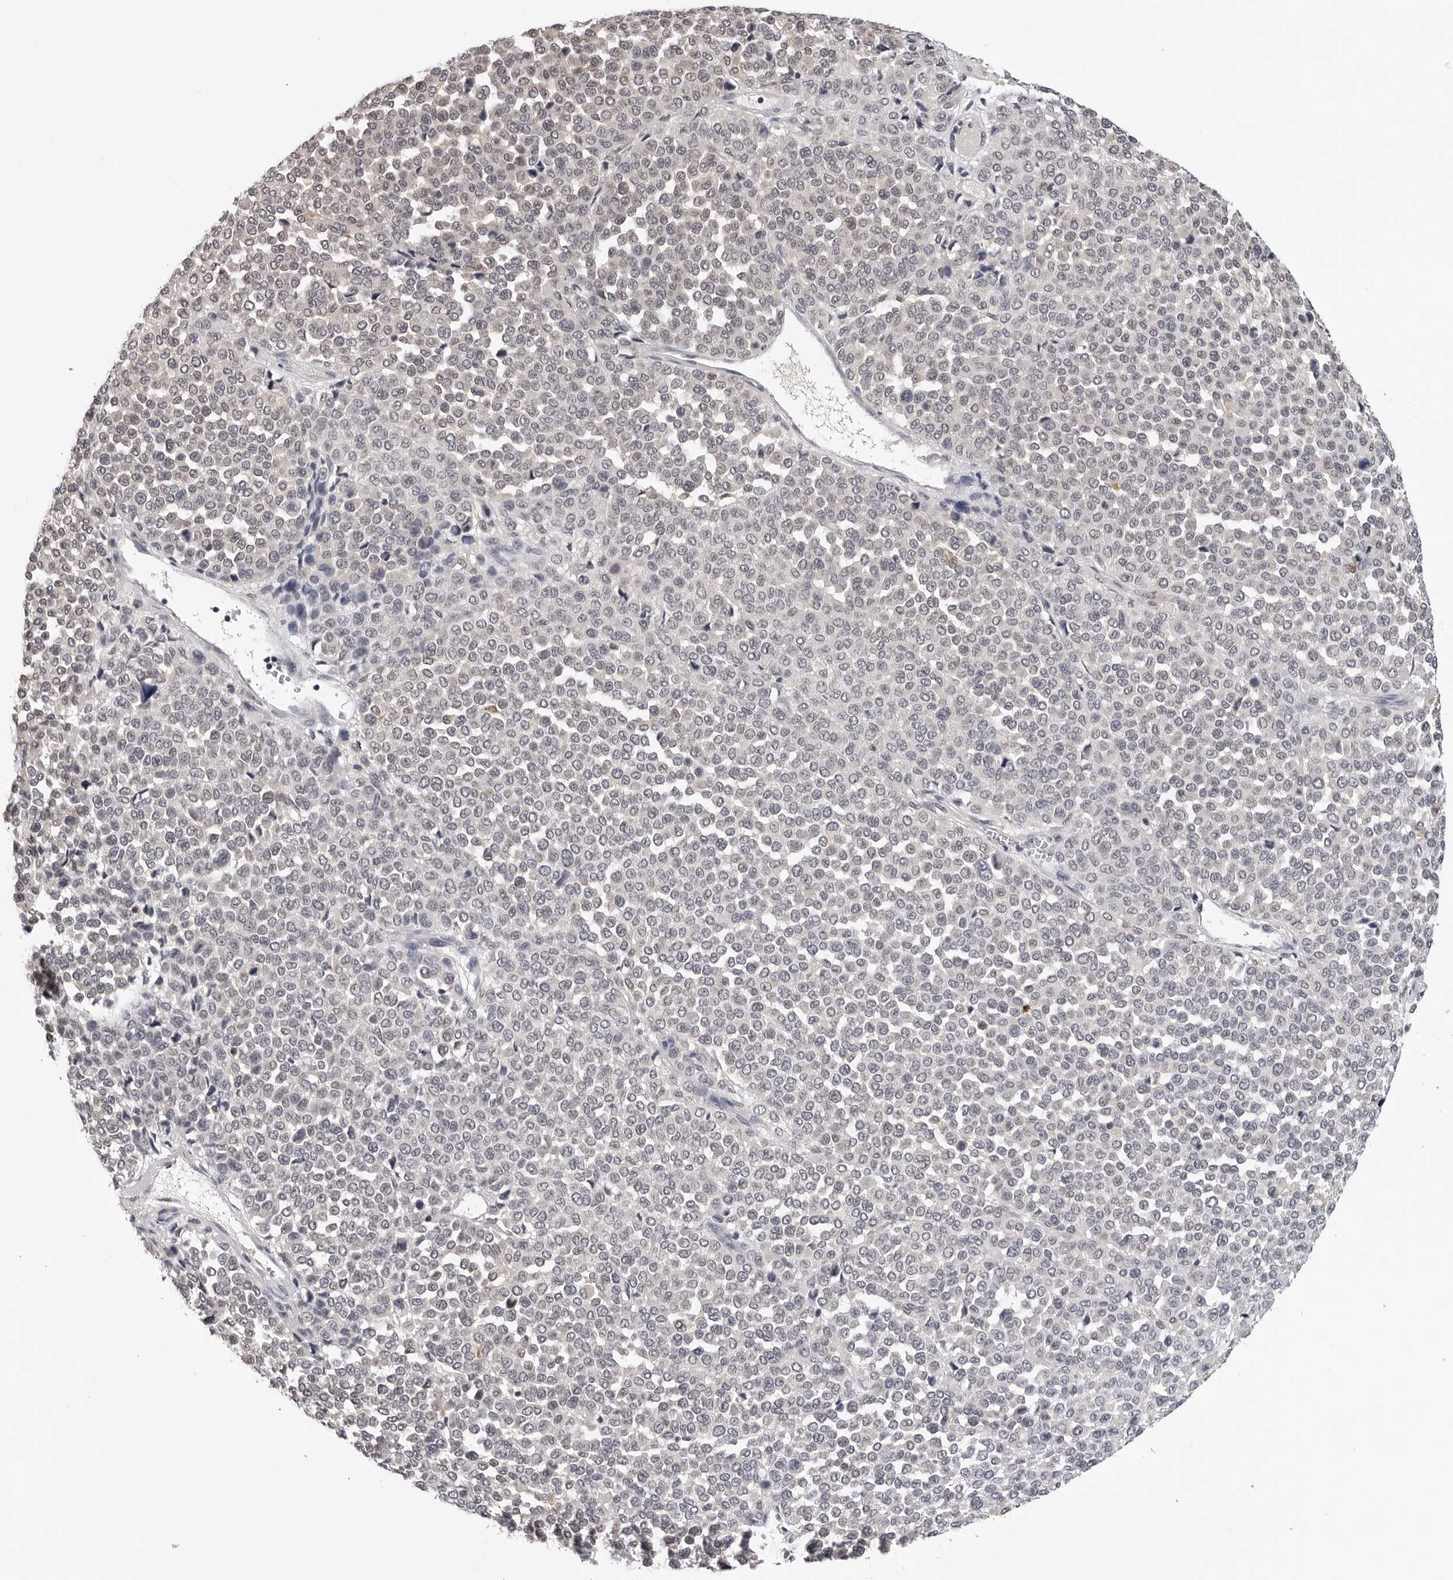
{"staining": {"intensity": "weak", "quantity": "<25%", "location": "nuclear"}, "tissue": "melanoma", "cell_type": "Tumor cells", "image_type": "cancer", "snomed": [{"axis": "morphology", "description": "Malignant melanoma, Metastatic site"}, {"axis": "topography", "description": "Pancreas"}], "caption": "Immunohistochemical staining of melanoma reveals no significant positivity in tumor cells.", "gene": "TRMT13", "patient": {"sex": "female", "age": 30}}